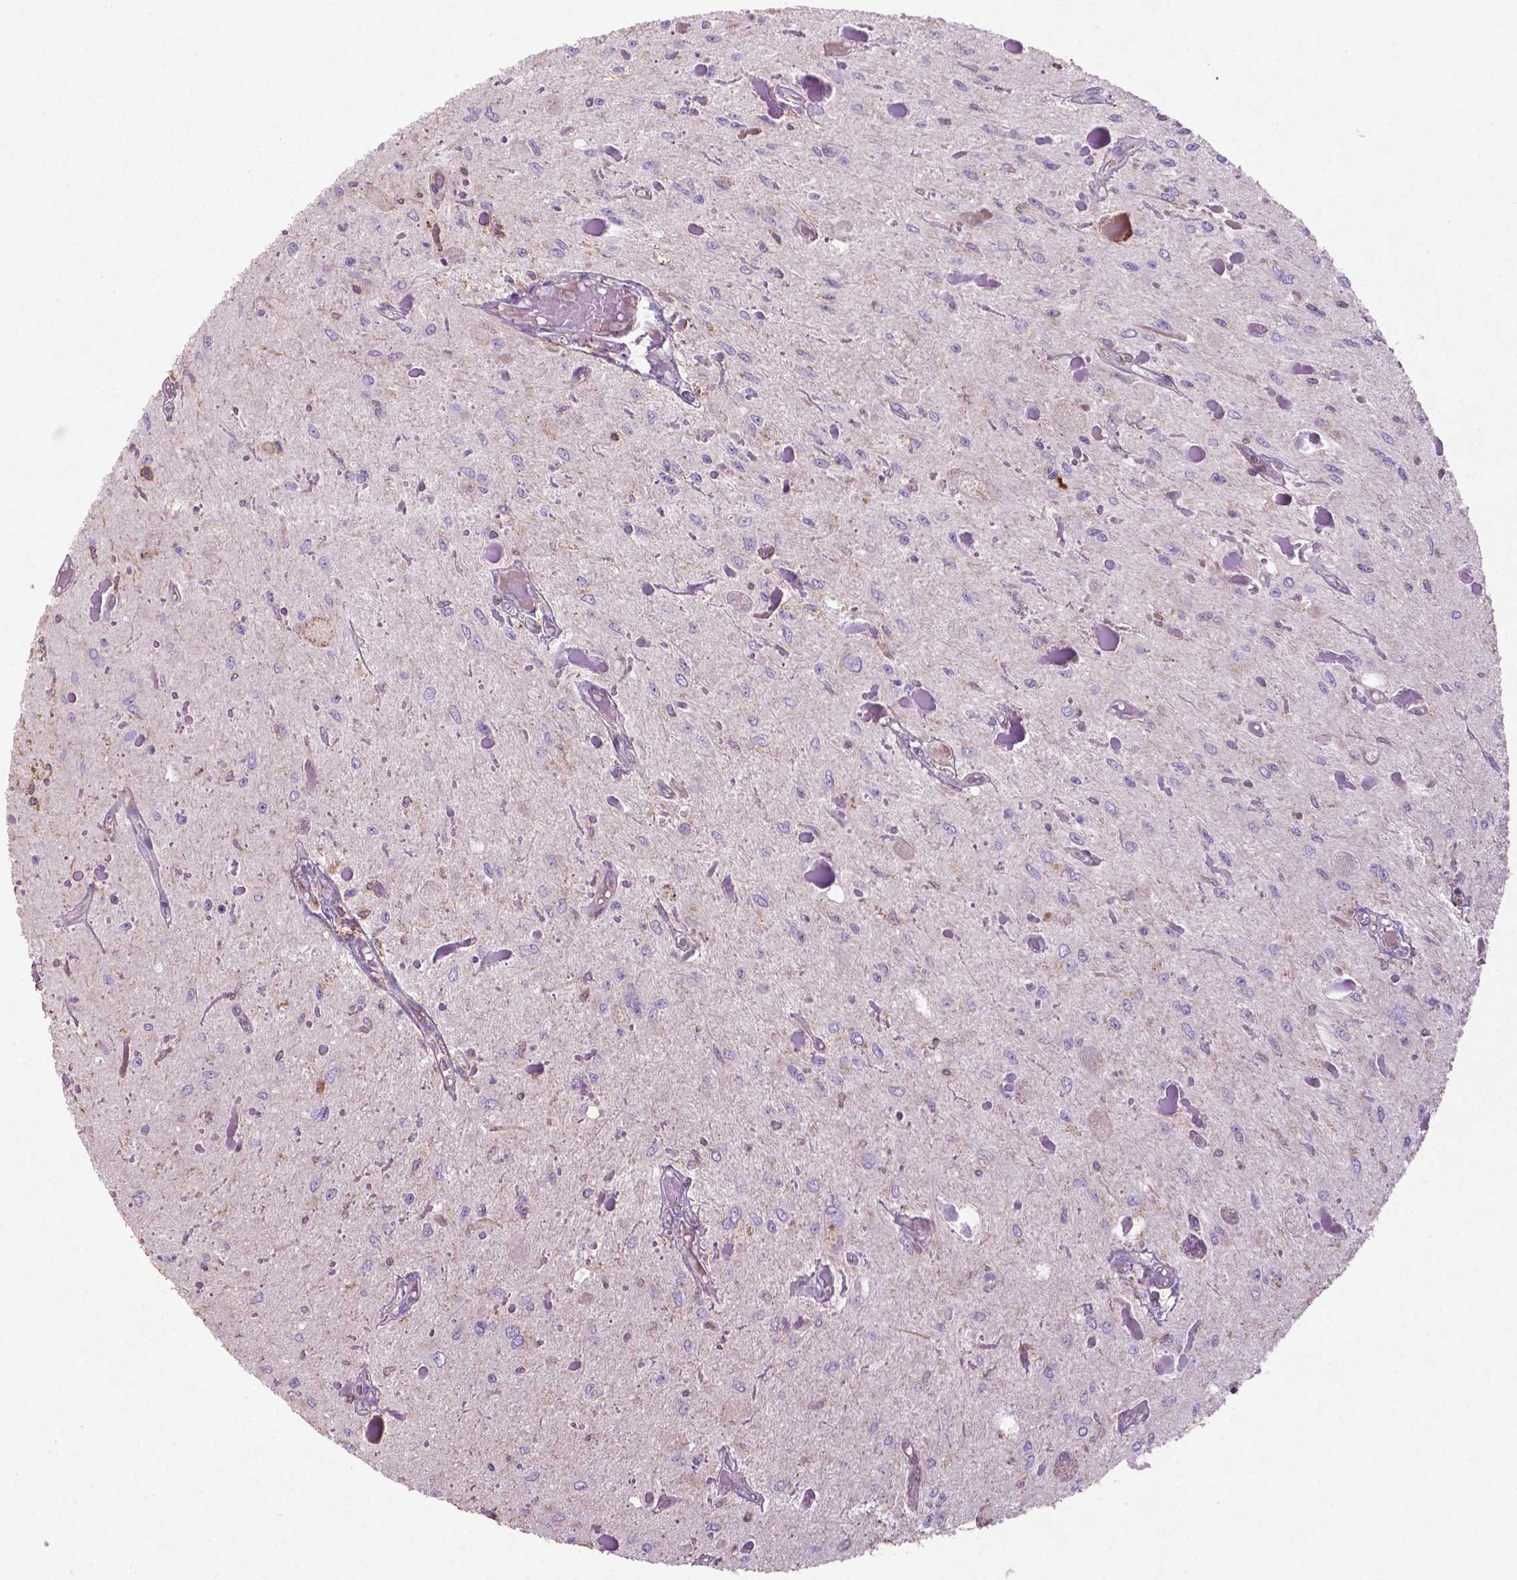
{"staining": {"intensity": "negative", "quantity": "none", "location": "none"}, "tissue": "glioma", "cell_type": "Tumor cells", "image_type": "cancer", "snomed": [{"axis": "morphology", "description": "Glioma, malignant, Low grade"}, {"axis": "topography", "description": "Cerebellum"}], "caption": "High power microscopy micrograph of an IHC micrograph of low-grade glioma (malignant), revealing no significant positivity in tumor cells.", "gene": "BMP4", "patient": {"sex": "female", "age": 14}}